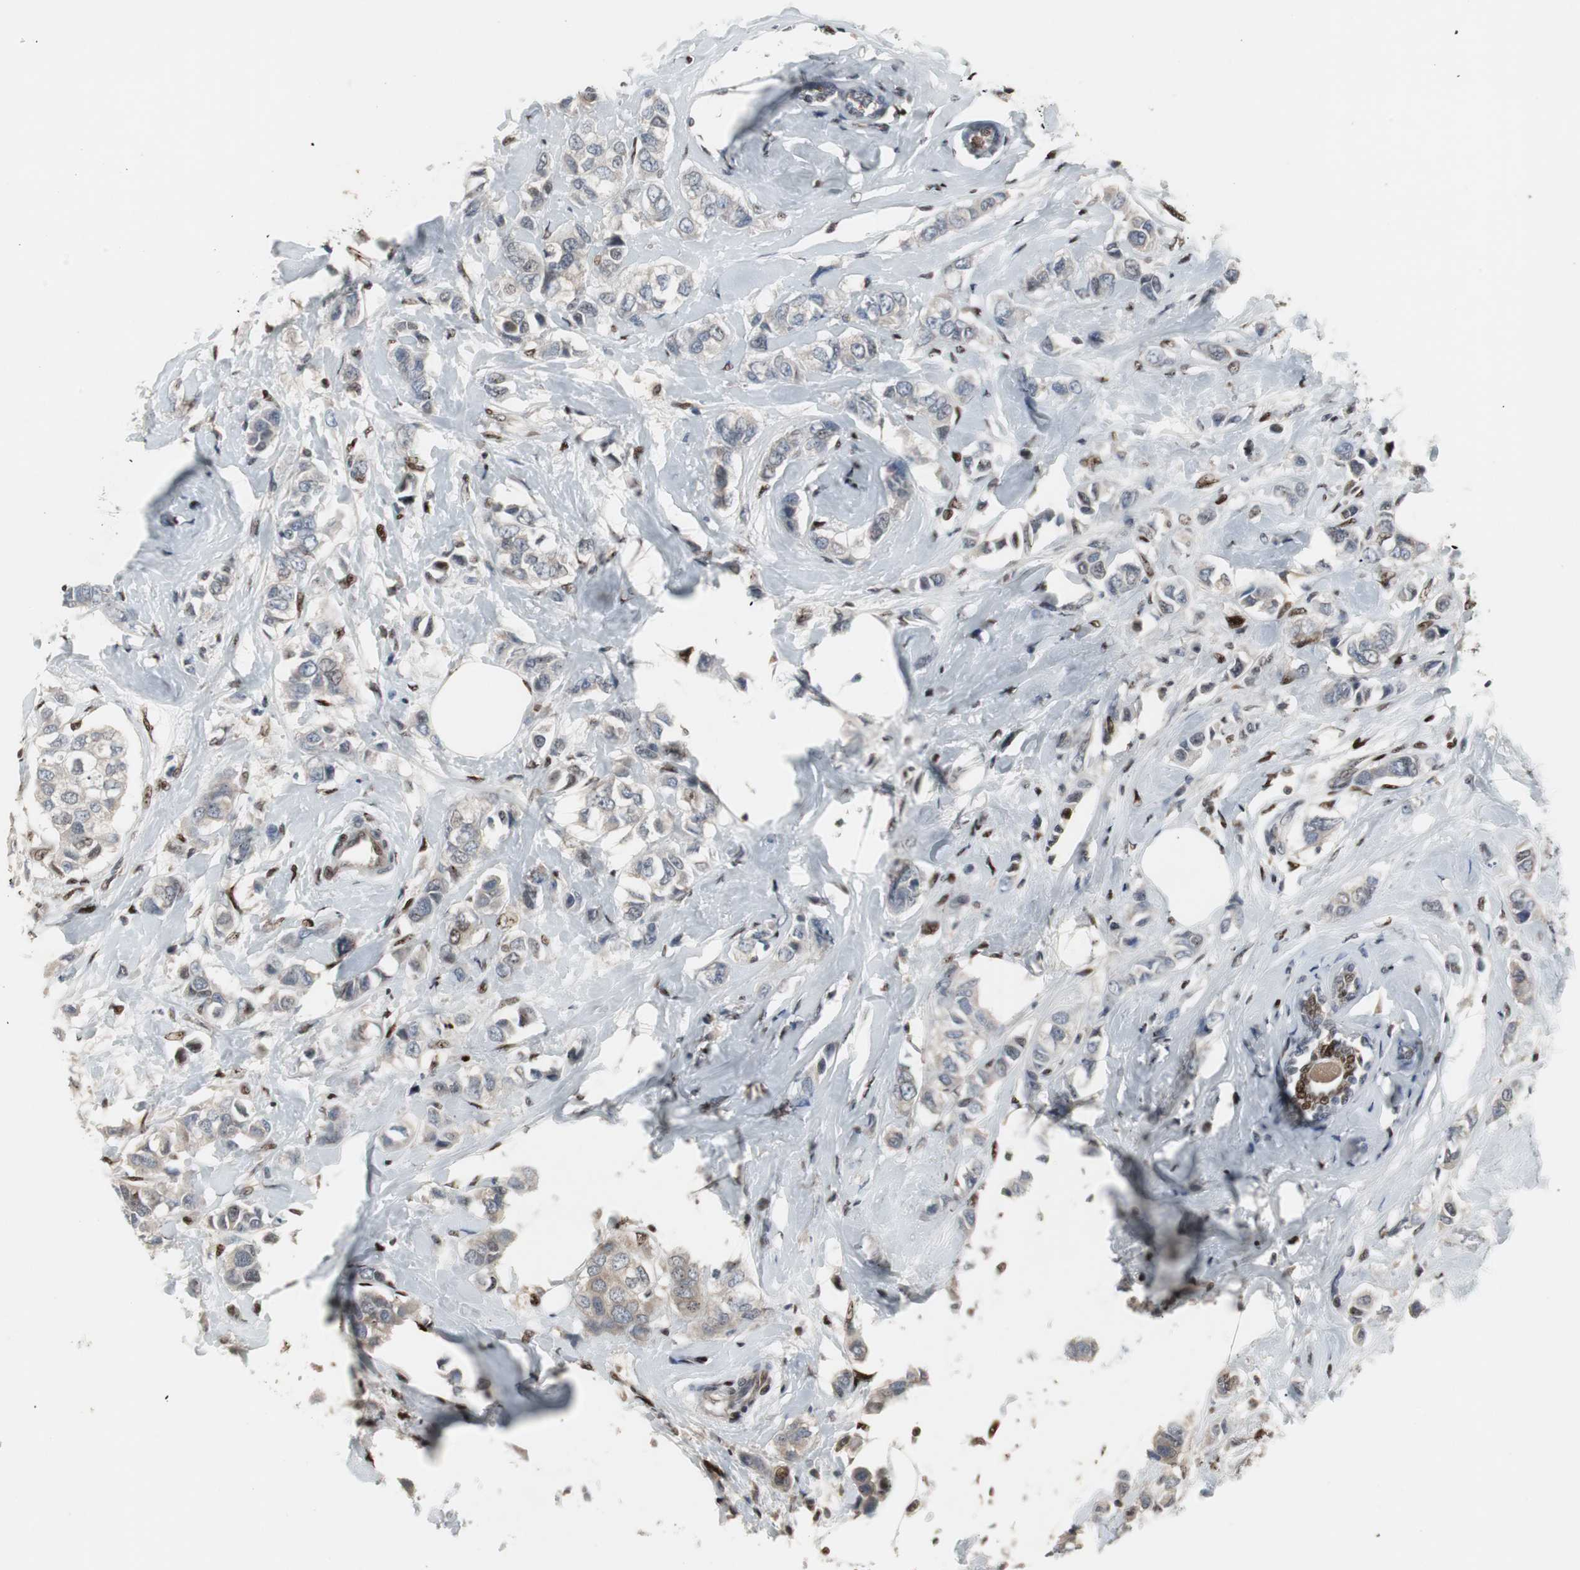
{"staining": {"intensity": "negative", "quantity": "none", "location": "none"}, "tissue": "breast cancer", "cell_type": "Tumor cells", "image_type": "cancer", "snomed": [{"axis": "morphology", "description": "Duct carcinoma"}, {"axis": "topography", "description": "Breast"}], "caption": "Human infiltrating ductal carcinoma (breast) stained for a protein using immunohistochemistry (IHC) displays no expression in tumor cells.", "gene": "GRK2", "patient": {"sex": "female", "age": 50}}